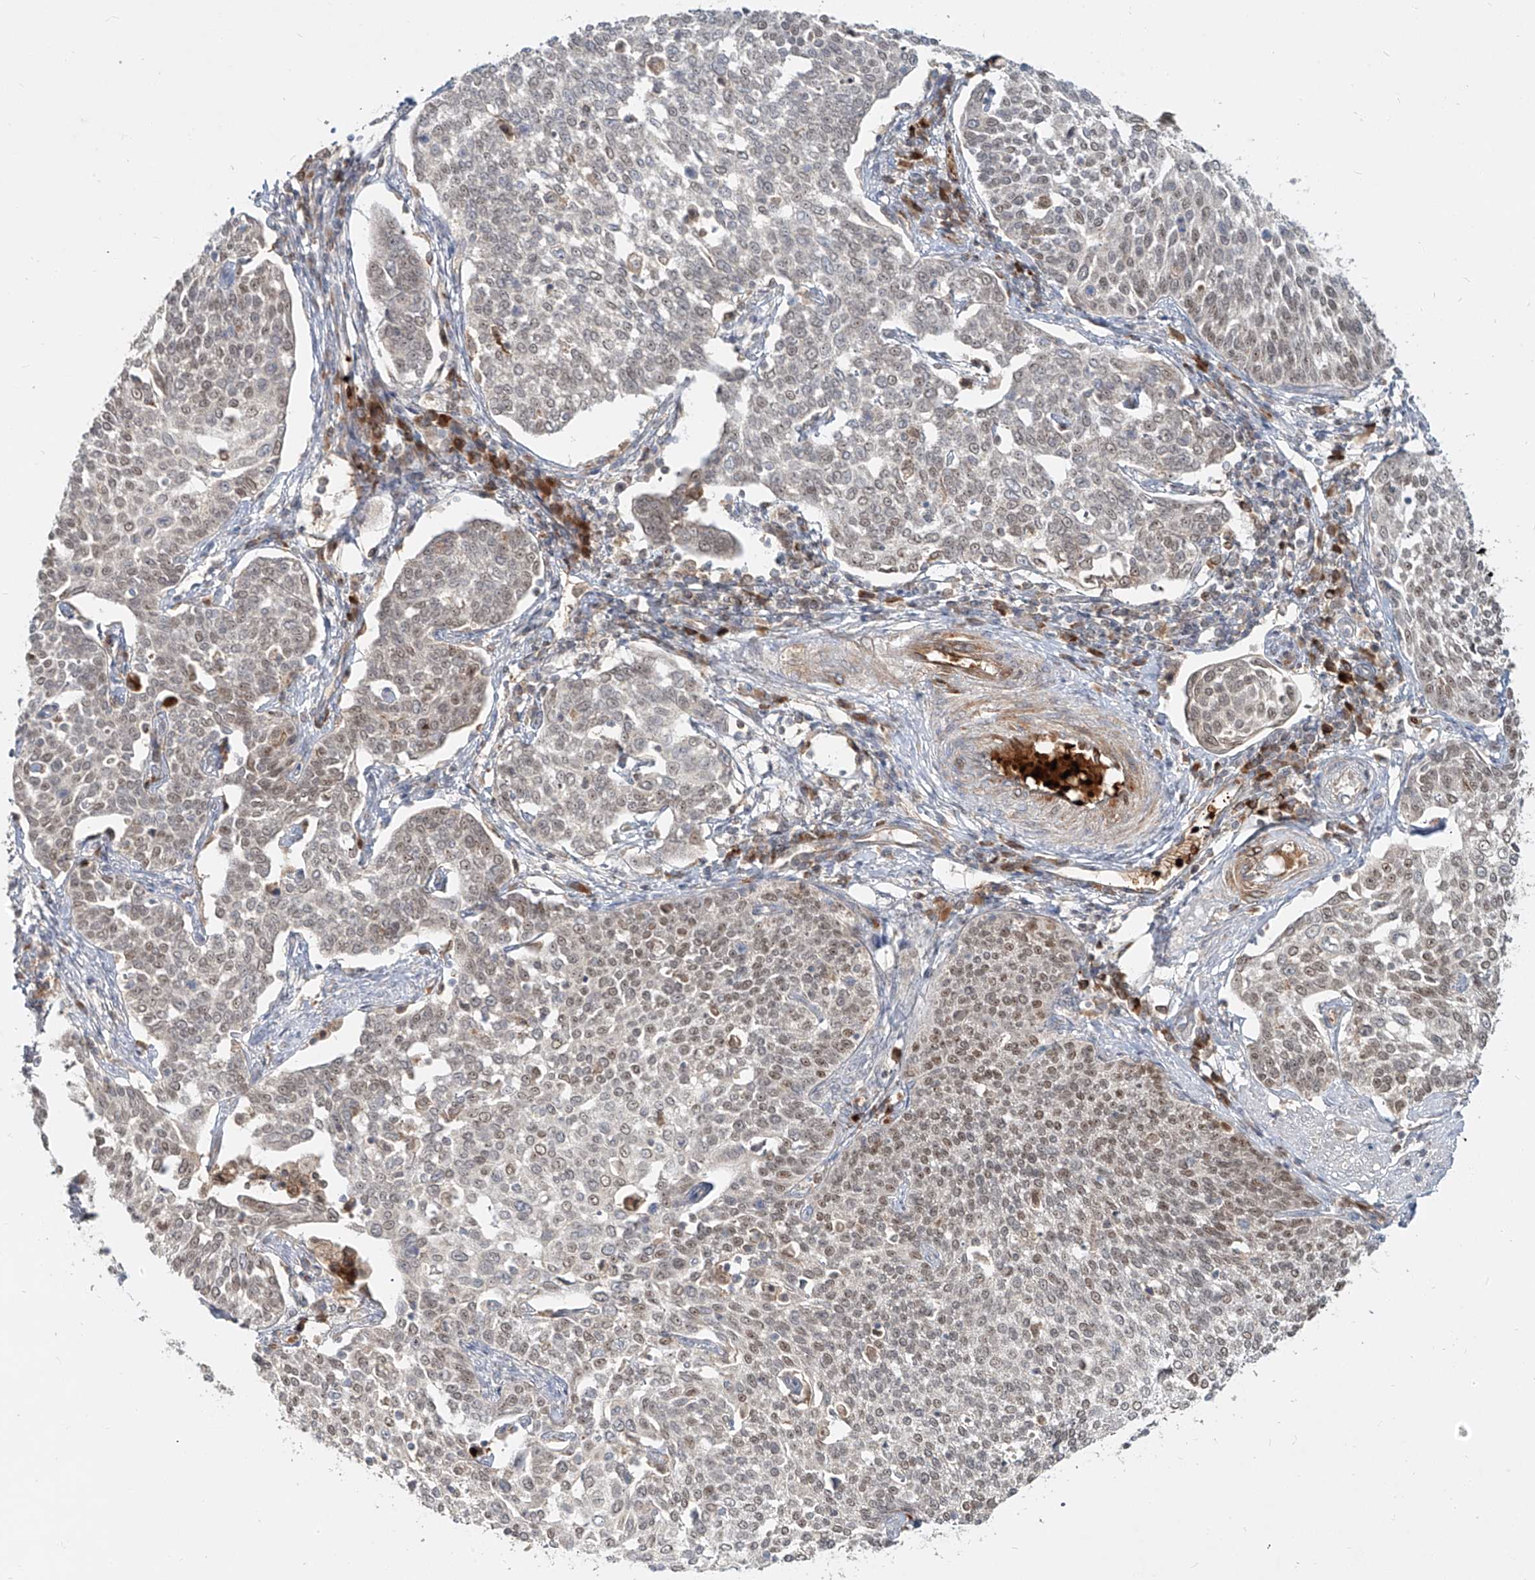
{"staining": {"intensity": "weak", "quantity": "25%-75%", "location": "nuclear"}, "tissue": "cervical cancer", "cell_type": "Tumor cells", "image_type": "cancer", "snomed": [{"axis": "morphology", "description": "Squamous cell carcinoma, NOS"}, {"axis": "topography", "description": "Cervix"}], "caption": "High-magnification brightfield microscopy of cervical cancer (squamous cell carcinoma) stained with DAB (3,3'-diaminobenzidine) (brown) and counterstained with hematoxylin (blue). tumor cells exhibit weak nuclear positivity is seen in approximately25%-75% of cells.", "gene": "FGD2", "patient": {"sex": "female", "age": 34}}